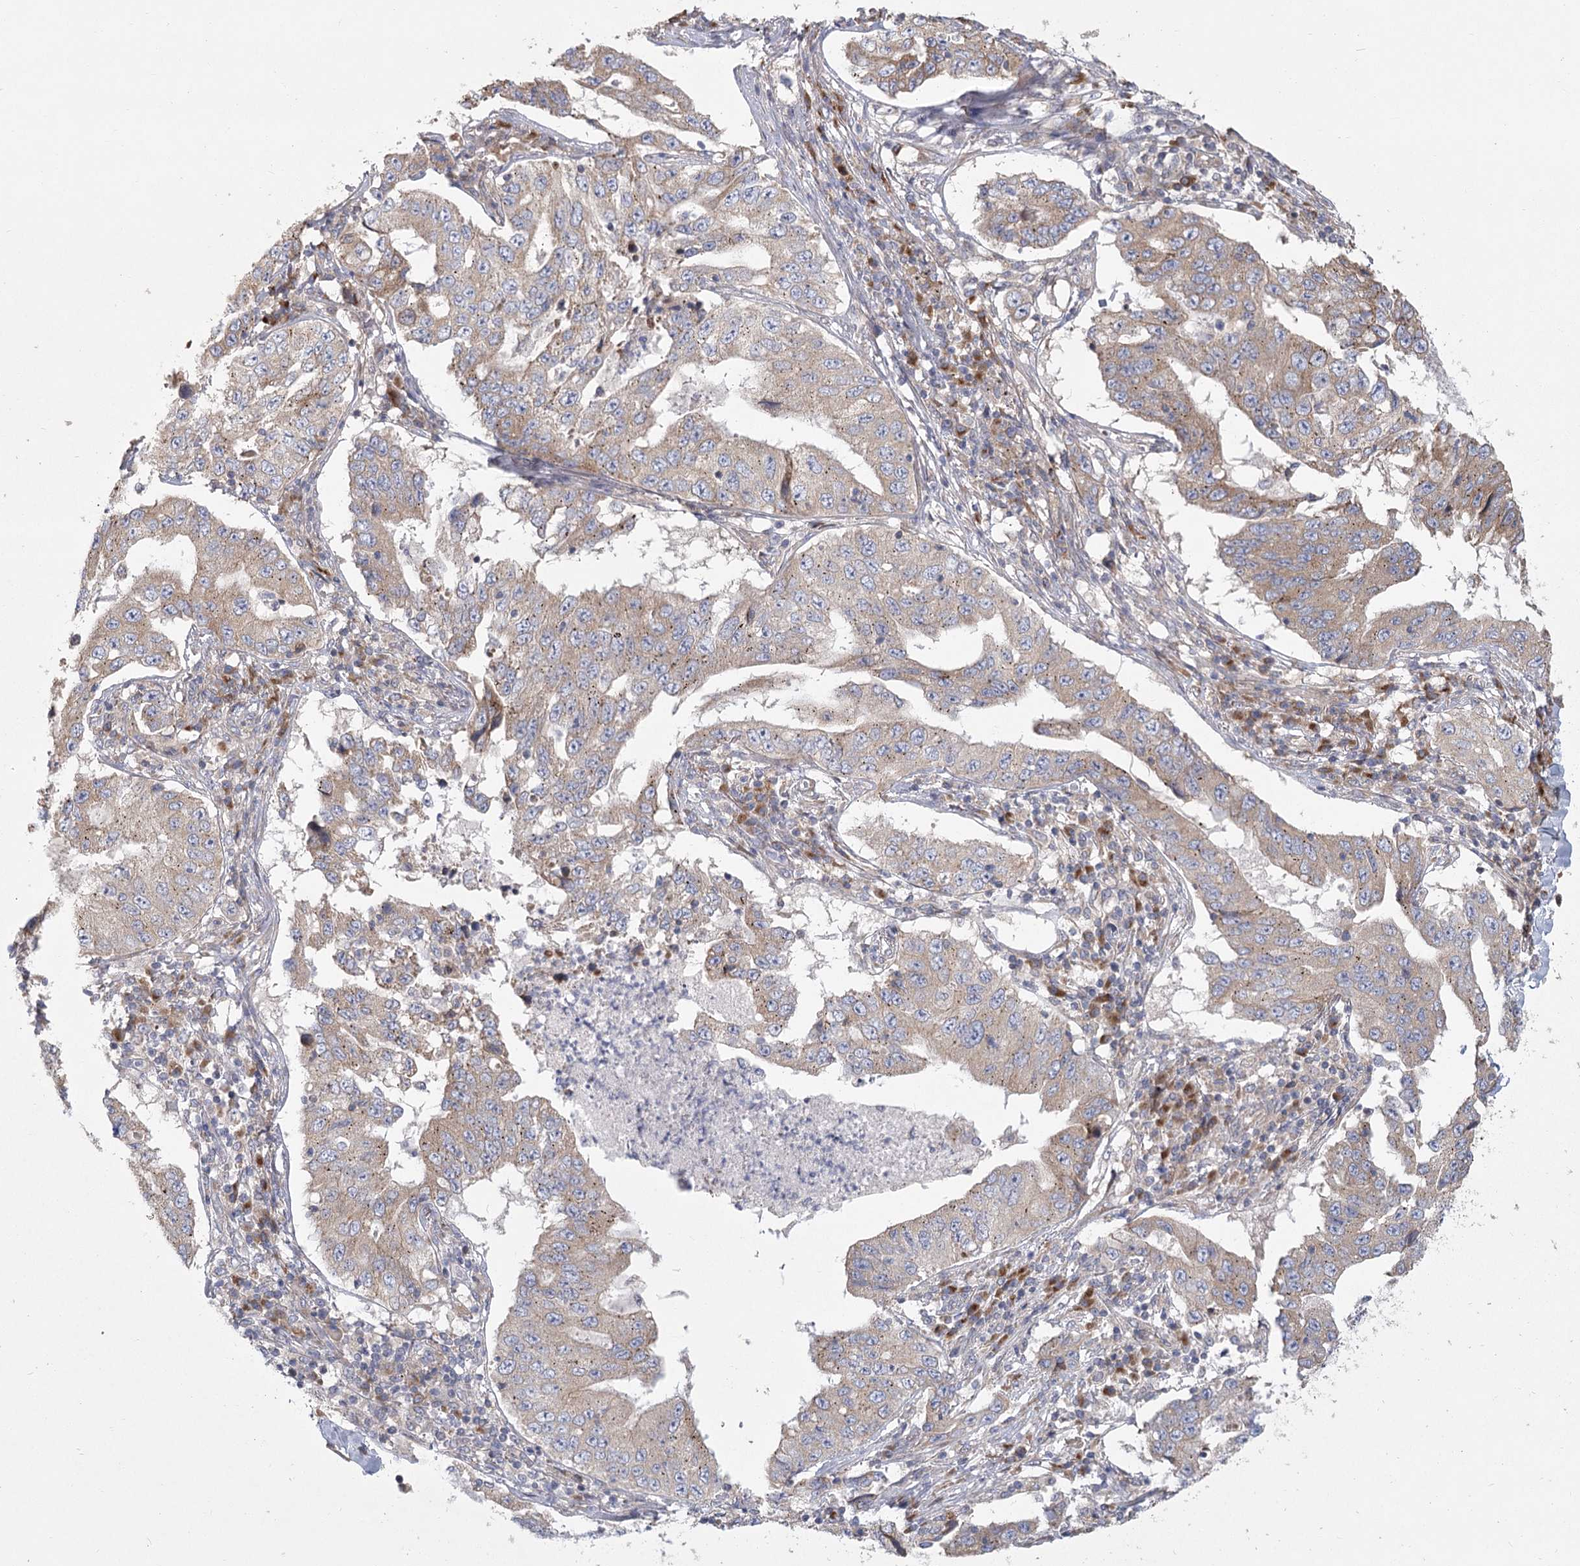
{"staining": {"intensity": "weak", "quantity": "<25%", "location": "cytoplasmic/membranous"}, "tissue": "lung cancer", "cell_type": "Tumor cells", "image_type": "cancer", "snomed": [{"axis": "morphology", "description": "Adenocarcinoma, NOS"}, {"axis": "topography", "description": "Lung"}], "caption": "An IHC photomicrograph of adenocarcinoma (lung) is shown. There is no staining in tumor cells of adenocarcinoma (lung). Nuclei are stained in blue.", "gene": "CNTLN", "patient": {"sex": "female", "age": 51}}